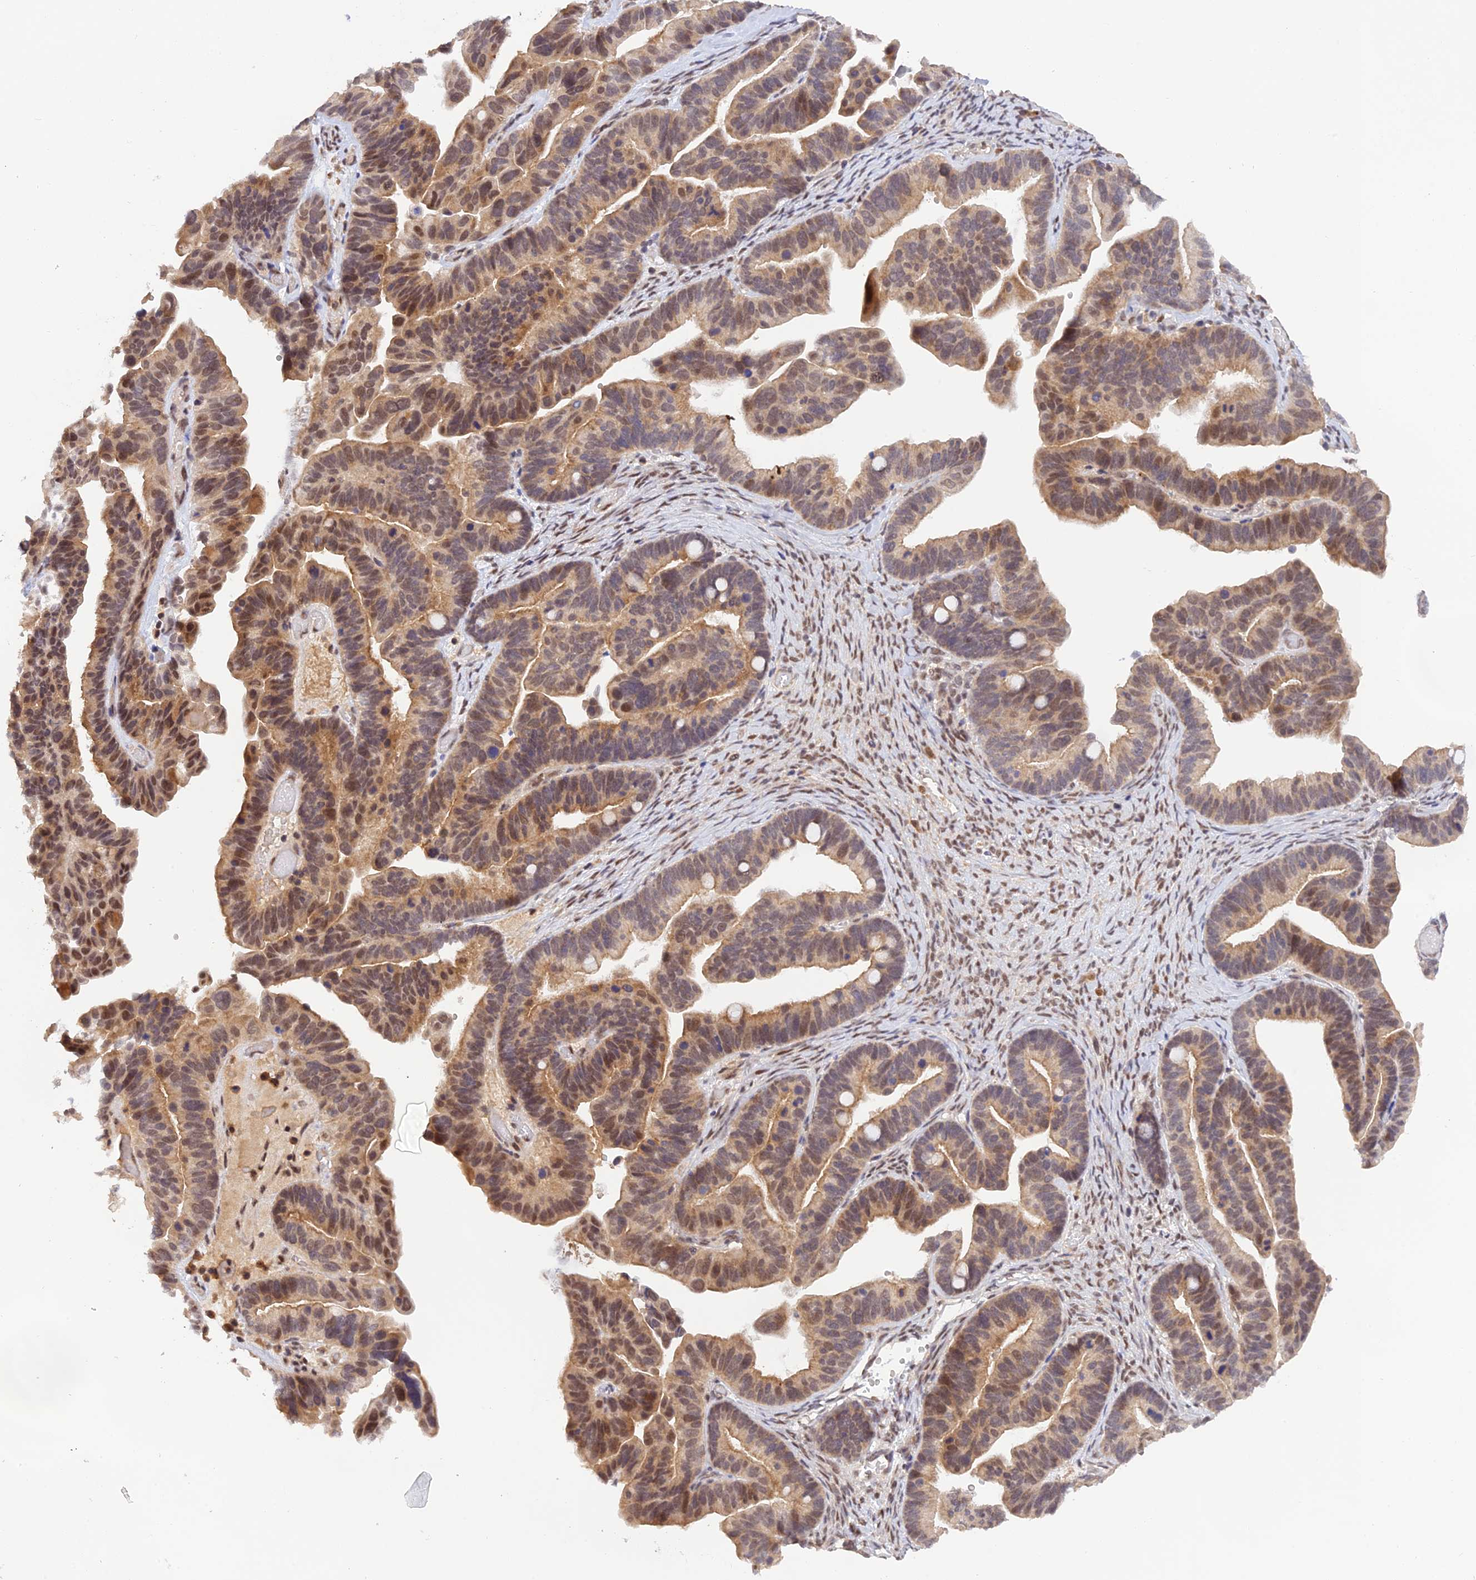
{"staining": {"intensity": "moderate", "quantity": "25%-75%", "location": "cytoplasmic/membranous,nuclear"}, "tissue": "ovarian cancer", "cell_type": "Tumor cells", "image_type": "cancer", "snomed": [{"axis": "morphology", "description": "Cystadenocarcinoma, serous, NOS"}, {"axis": "topography", "description": "Ovary"}], "caption": "A medium amount of moderate cytoplasmic/membranous and nuclear expression is seen in approximately 25%-75% of tumor cells in ovarian cancer tissue. The staining was performed using DAB, with brown indicating positive protein expression. Nuclei are stained blue with hematoxylin.", "gene": "ZNF436", "patient": {"sex": "female", "age": 56}}